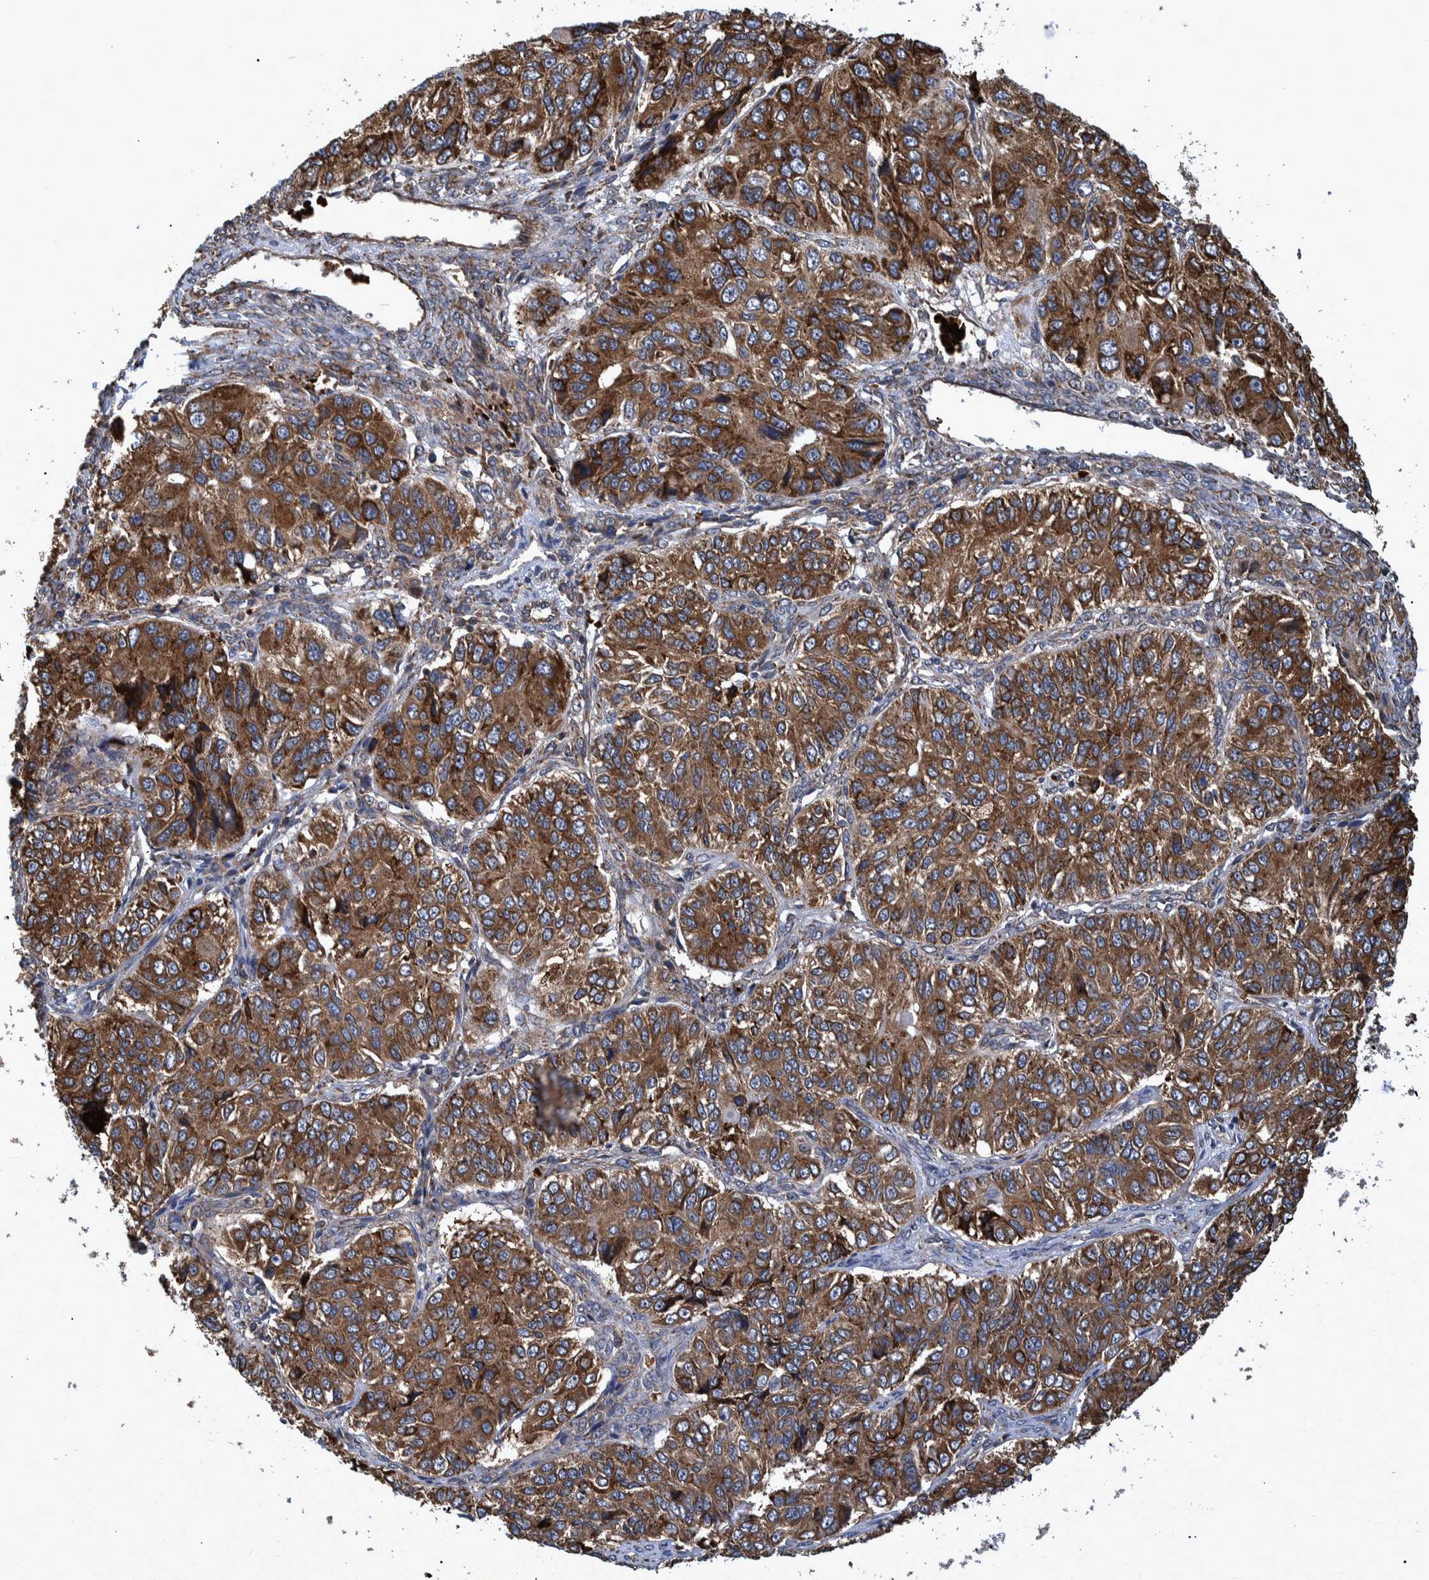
{"staining": {"intensity": "moderate", "quantity": ">75%", "location": "cytoplasmic/membranous"}, "tissue": "ovarian cancer", "cell_type": "Tumor cells", "image_type": "cancer", "snomed": [{"axis": "morphology", "description": "Carcinoma, endometroid"}, {"axis": "topography", "description": "Ovary"}], "caption": "Approximately >75% of tumor cells in ovarian endometroid carcinoma display moderate cytoplasmic/membranous protein positivity as visualized by brown immunohistochemical staining.", "gene": "SPAG5", "patient": {"sex": "female", "age": 51}}